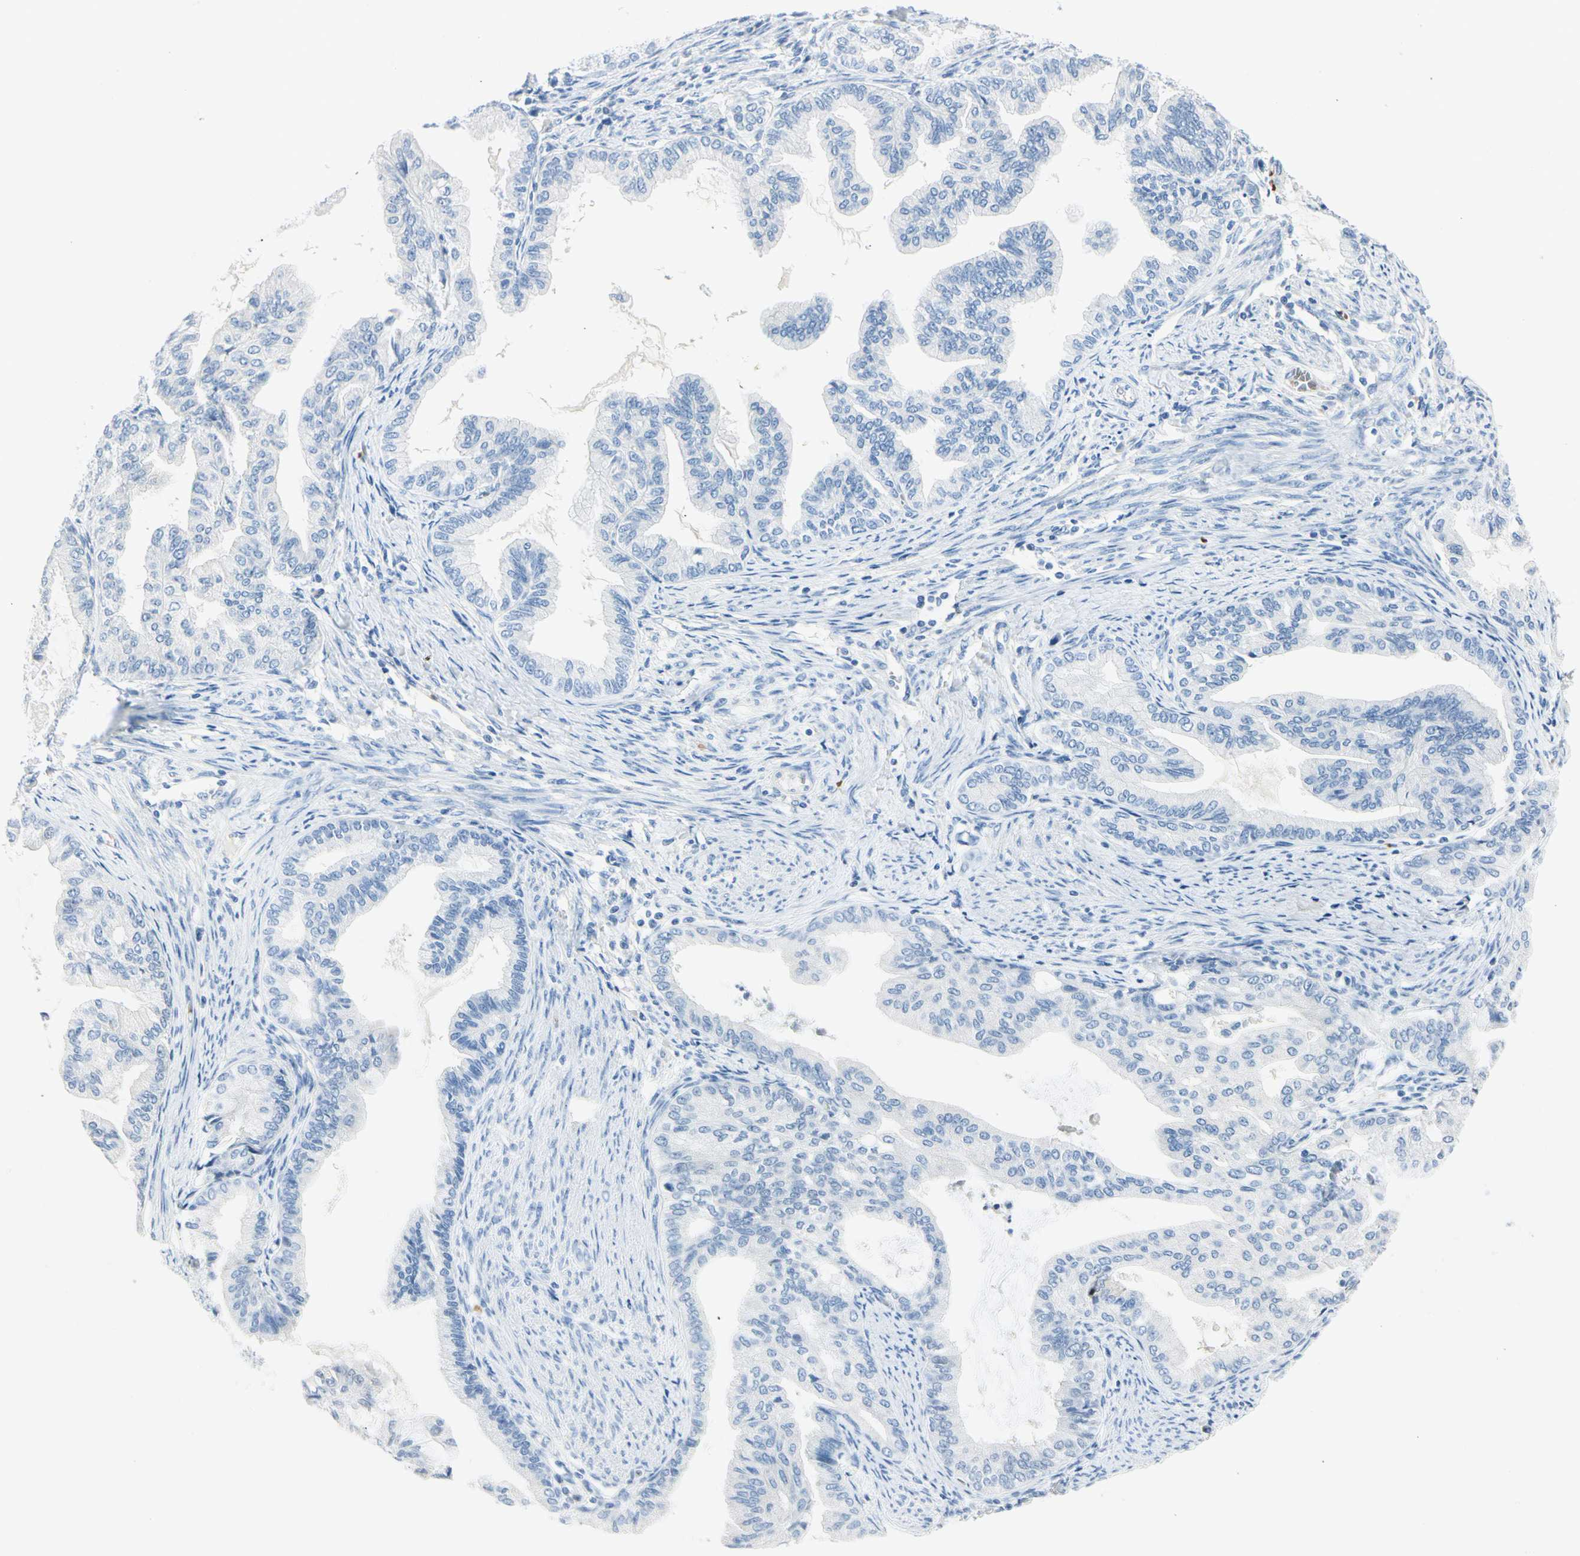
{"staining": {"intensity": "negative", "quantity": "none", "location": "none"}, "tissue": "endometrial cancer", "cell_type": "Tumor cells", "image_type": "cancer", "snomed": [{"axis": "morphology", "description": "Adenocarcinoma, NOS"}, {"axis": "topography", "description": "Endometrium"}], "caption": "IHC of human endometrial cancer (adenocarcinoma) reveals no positivity in tumor cells. (DAB (3,3'-diaminobenzidine) immunohistochemistry visualized using brightfield microscopy, high magnification).", "gene": "CA1", "patient": {"sex": "female", "age": 86}}